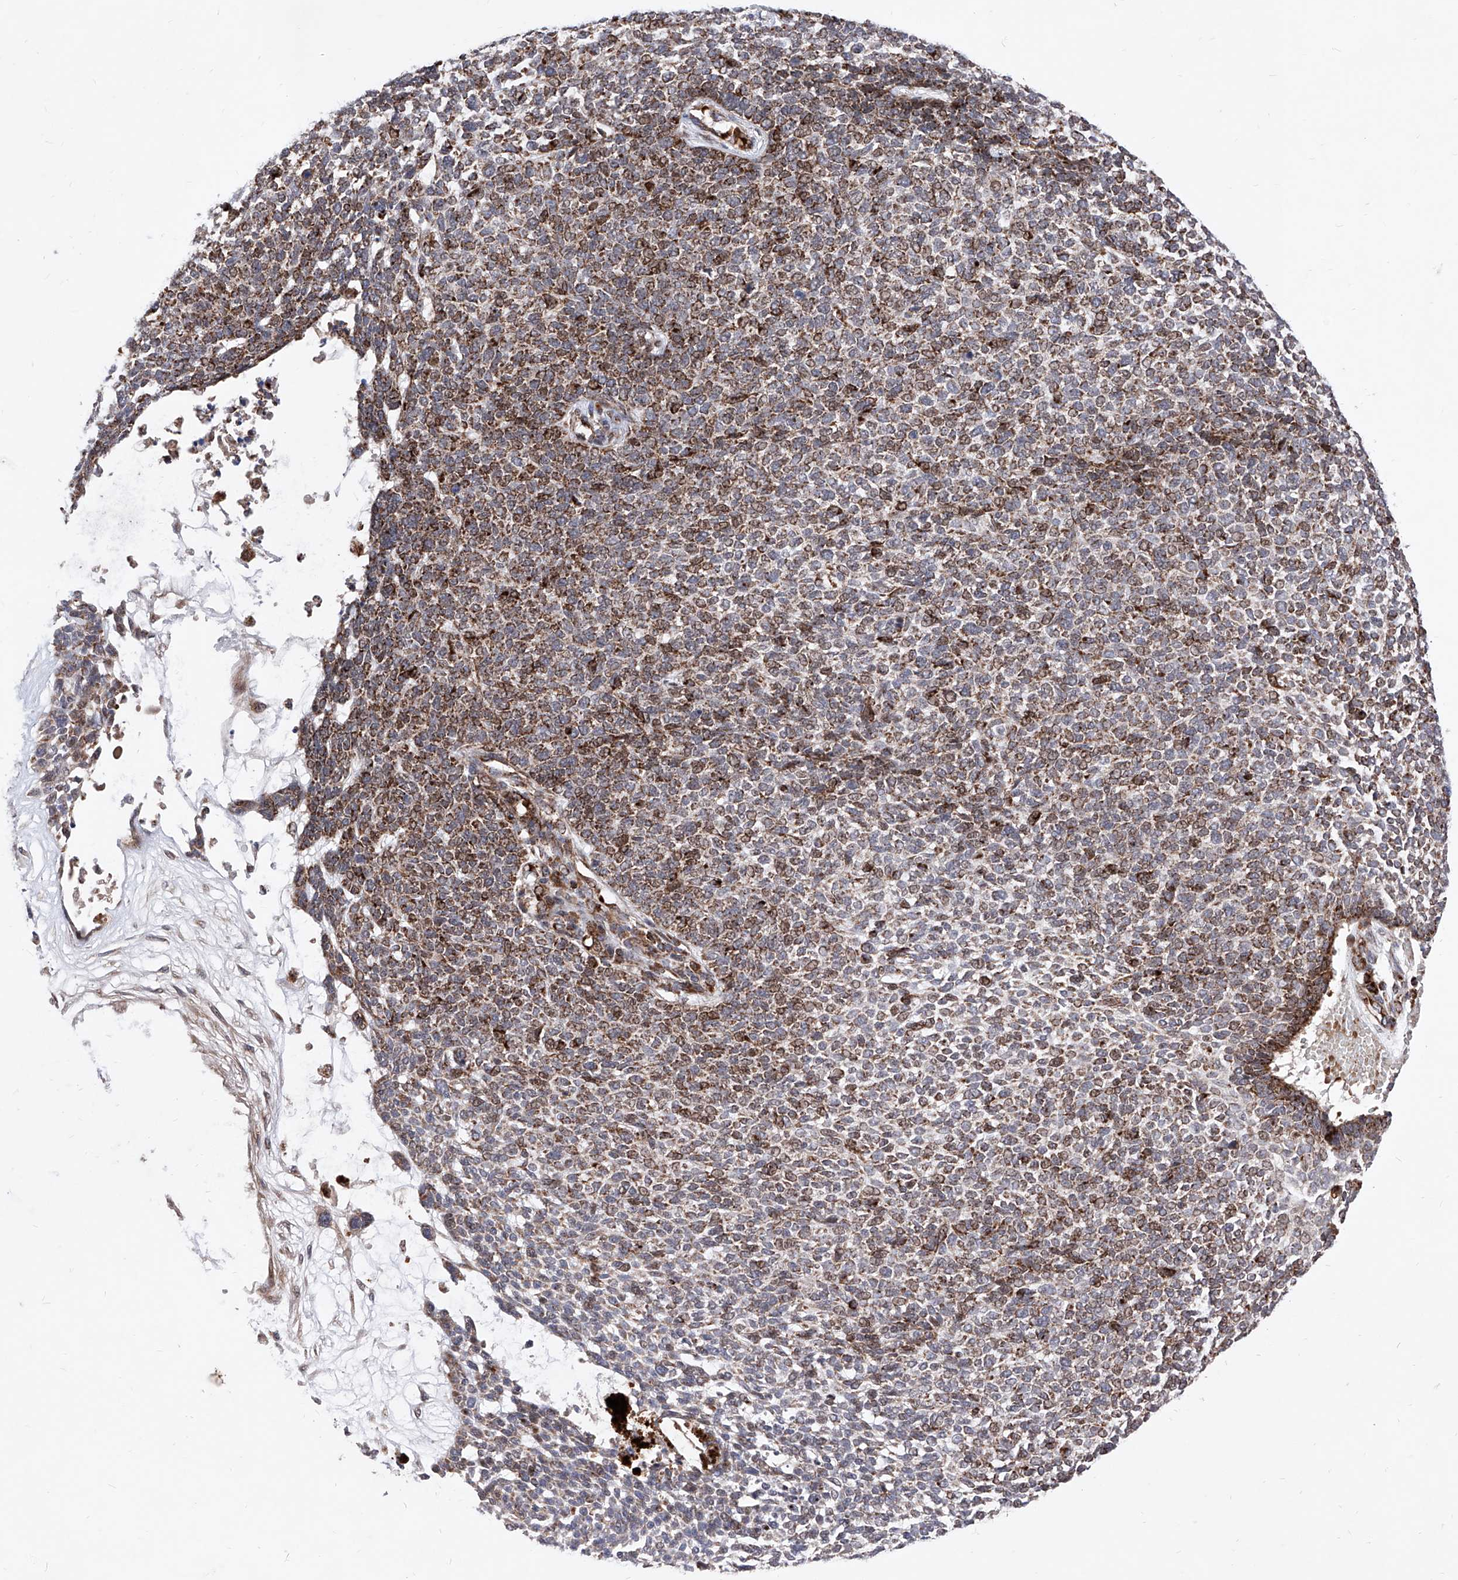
{"staining": {"intensity": "strong", "quantity": ">75%", "location": "cytoplasmic/membranous"}, "tissue": "skin cancer", "cell_type": "Tumor cells", "image_type": "cancer", "snomed": [{"axis": "morphology", "description": "Basal cell carcinoma"}, {"axis": "topography", "description": "Skin"}], "caption": "Immunohistochemical staining of skin basal cell carcinoma shows high levels of strong cytoplasmic/membranous protein expression in about >75% of tumor cells.", "gene": "SEMA6A", "patient": {"sex": "female", "age": 84}}